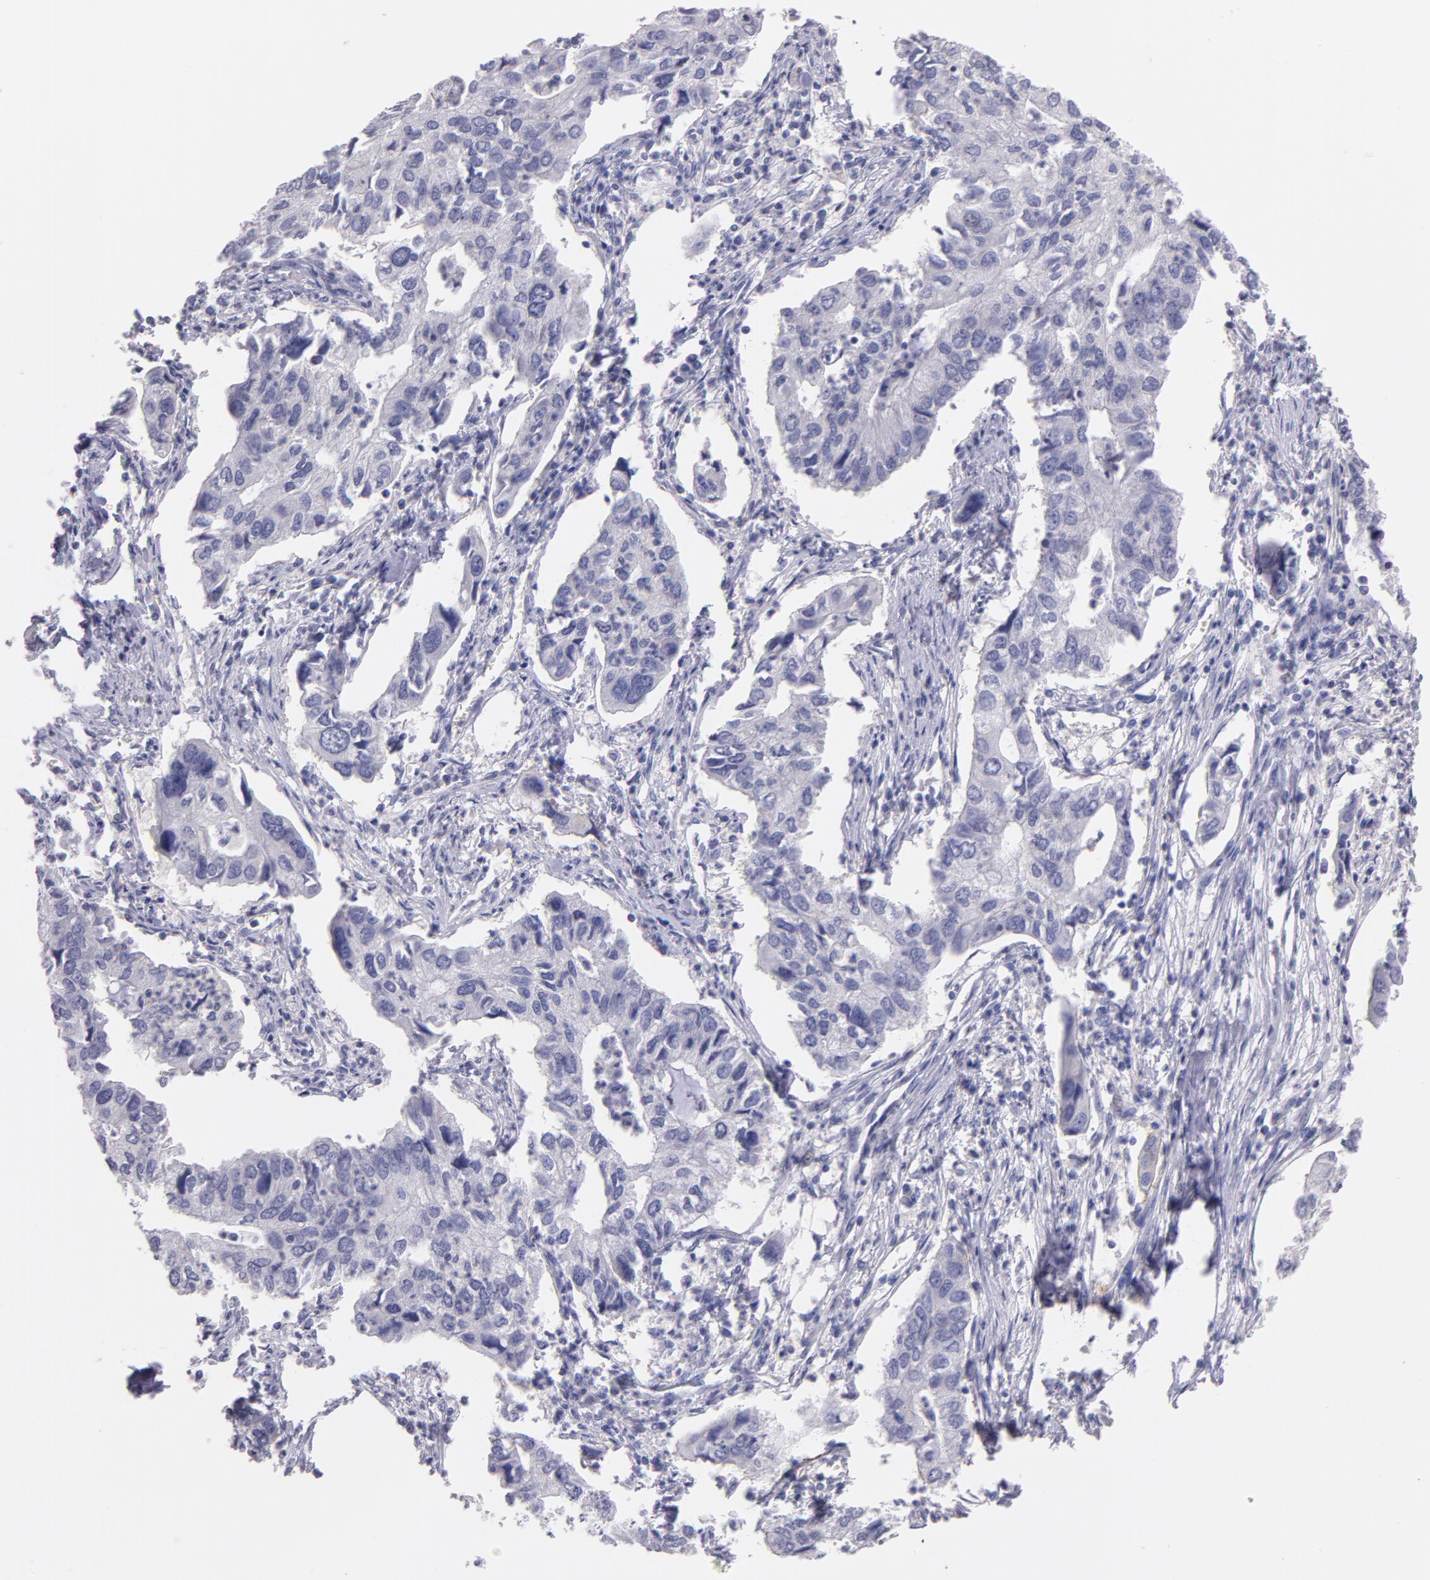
{"staining": {"intensity": "negative", "quantity": "none", "location": "none"}, "tissue": "lung cancer", "cell_type": "Tumor cells", "image_type": "cancer", "snomed": [{"axis": "morphology", "description": "Adenocarcinoma, NOS"}, {"axis": "topography", "description": "Lung"}], "caption": "High magnification brightfield microscopy of lung cancer stained with DAB (brown) and counterstained with hematoxylin (blue): tumor cells show no significant positivity.", "gene": "CD44", "patient": {"sex": "male", "age": 48}}